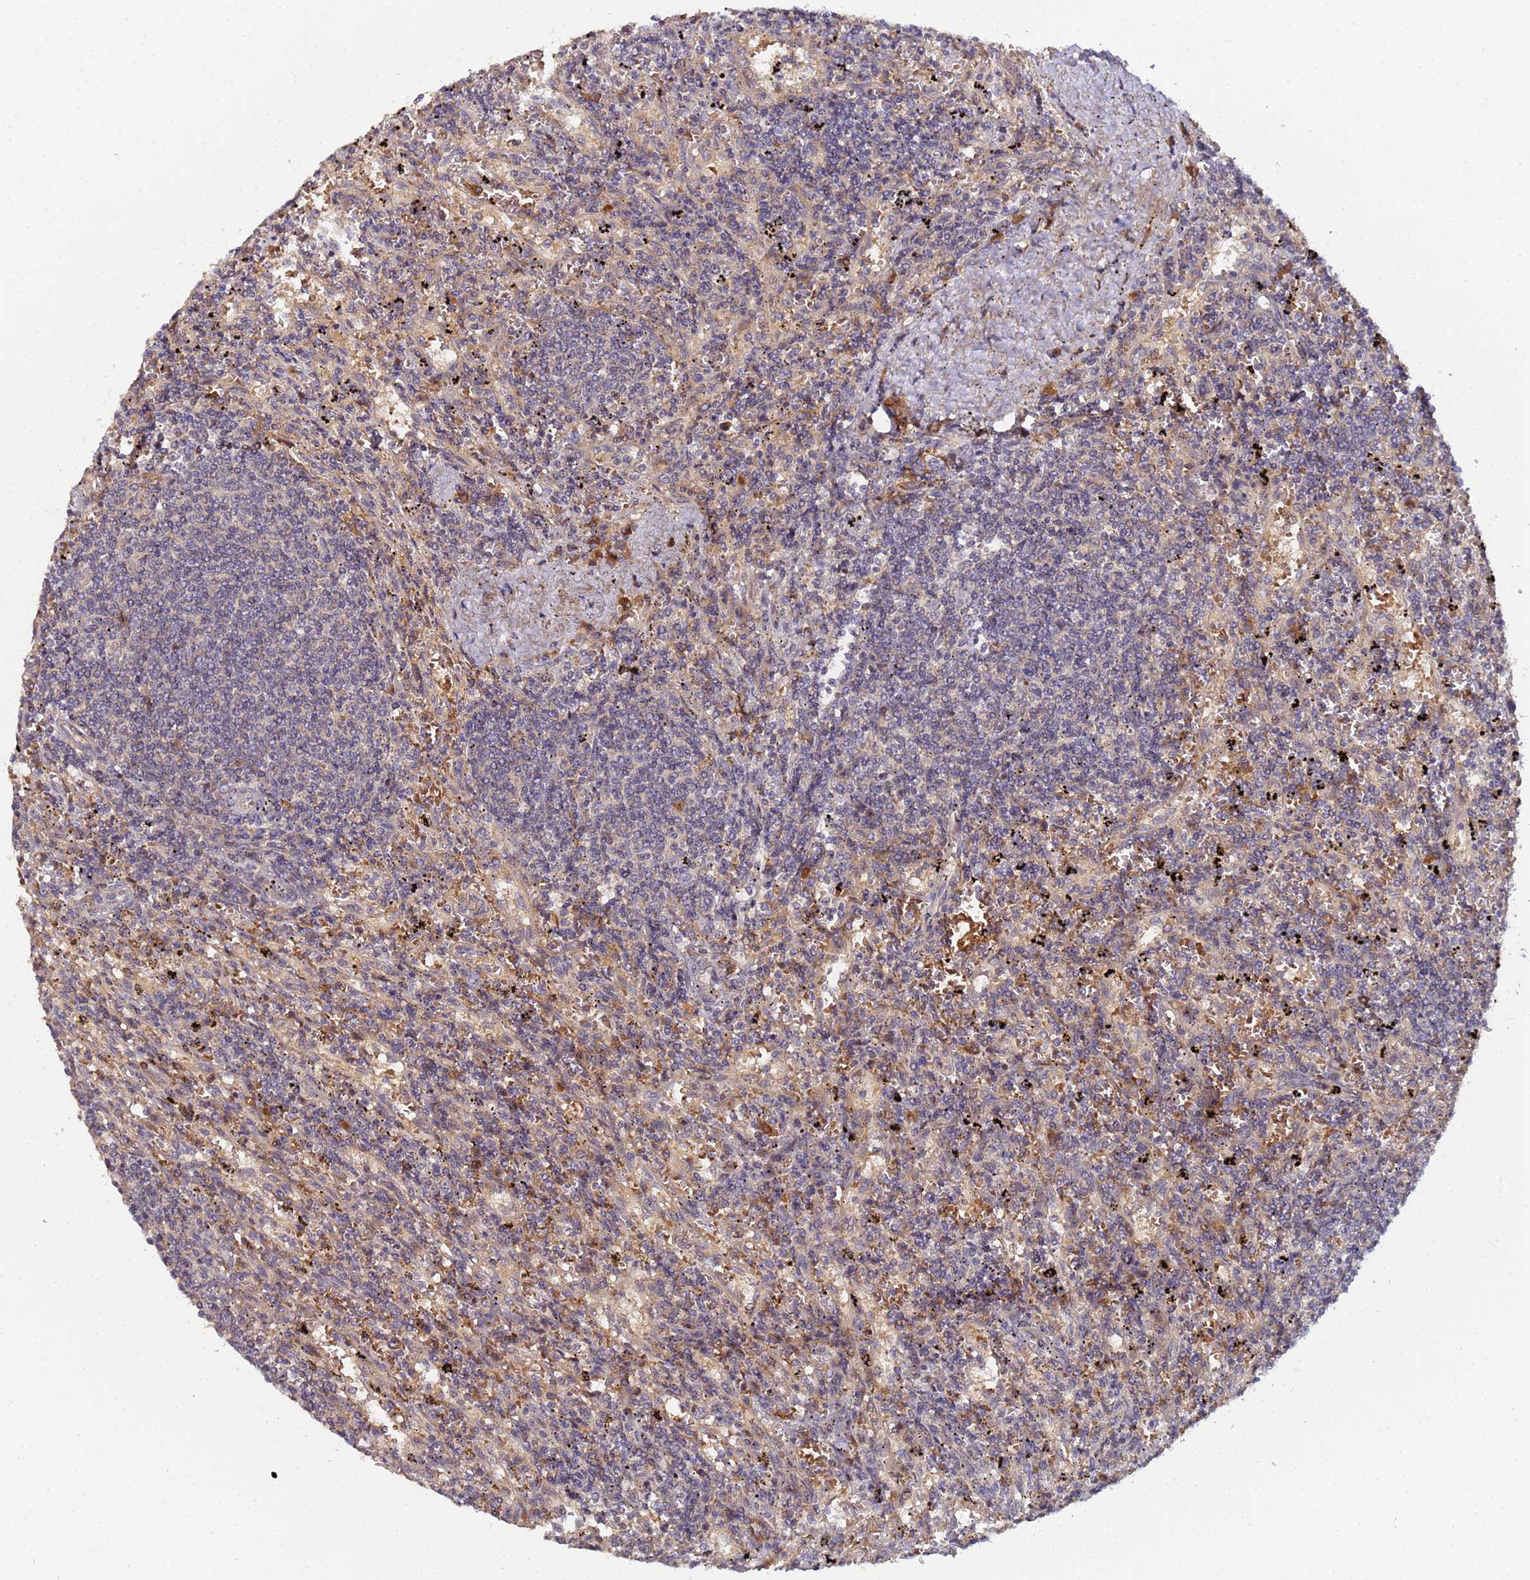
{"staining": {"intensity": "negative", "quantity": "none", "location": "none"}, "tissue": "lymphoma", "cell_type": "Tumor cells", "image_type": "cancer", "snomed": [{"axis": "morphology", "description": "Malignant lymphoma, non-Hodgkin's type, Low grade"}, {"axis": "topography", "description": "Spleen"}], "caption": "Tumor cells are negative for brown protein staining in lymphoma.", "gene": "OSER1", "patient": {"sex": "male", "age": 76}}